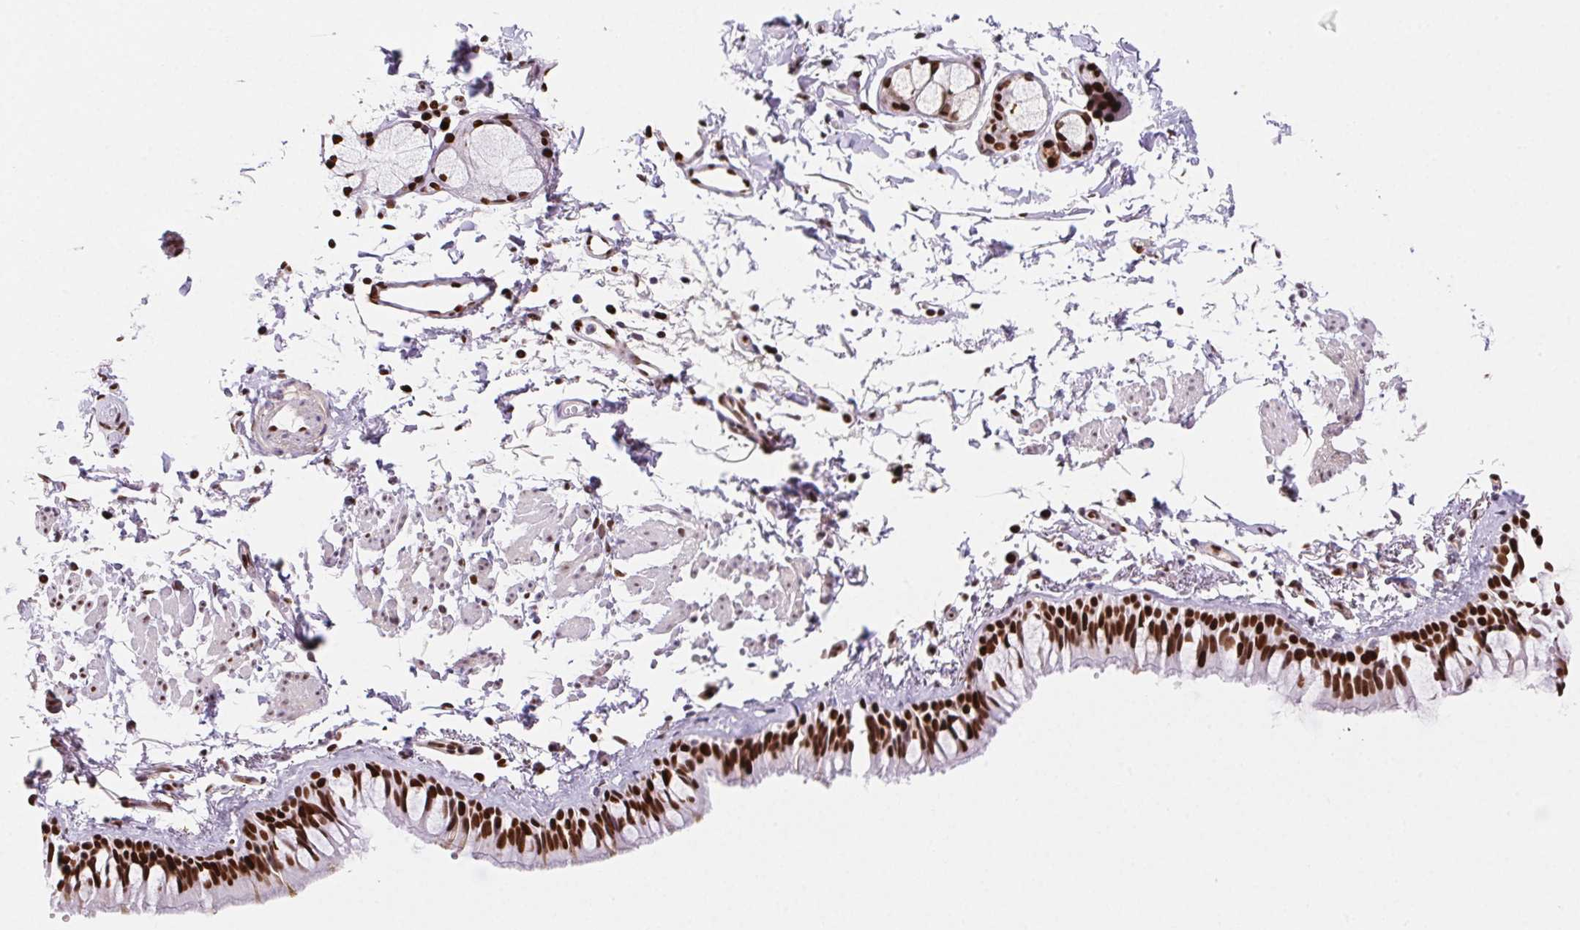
{"staining": {"intensity": "strong", "quantity": ">75%", "location": "nuclear"}, "tissue": "bronchus", "cell_type": "Respiratory epithelial cells", "image_type": "normal", "snomed": [{"axis": "morphology", "description": "Normal tissue, NOS"}, {"axis": "topography", "description": "Bronchus"}], "caption": "Immunohistochemistry histopathology image of normal bronchus: bronchus stained using immunohistochemistry displays high levels of strong protein expression localized specifically in the nuclear of respiratory epithelial cells, appearing as a nuclear brown color.", "gene": "SETSIP", "patient": {"sex": "female", "age": 59}}